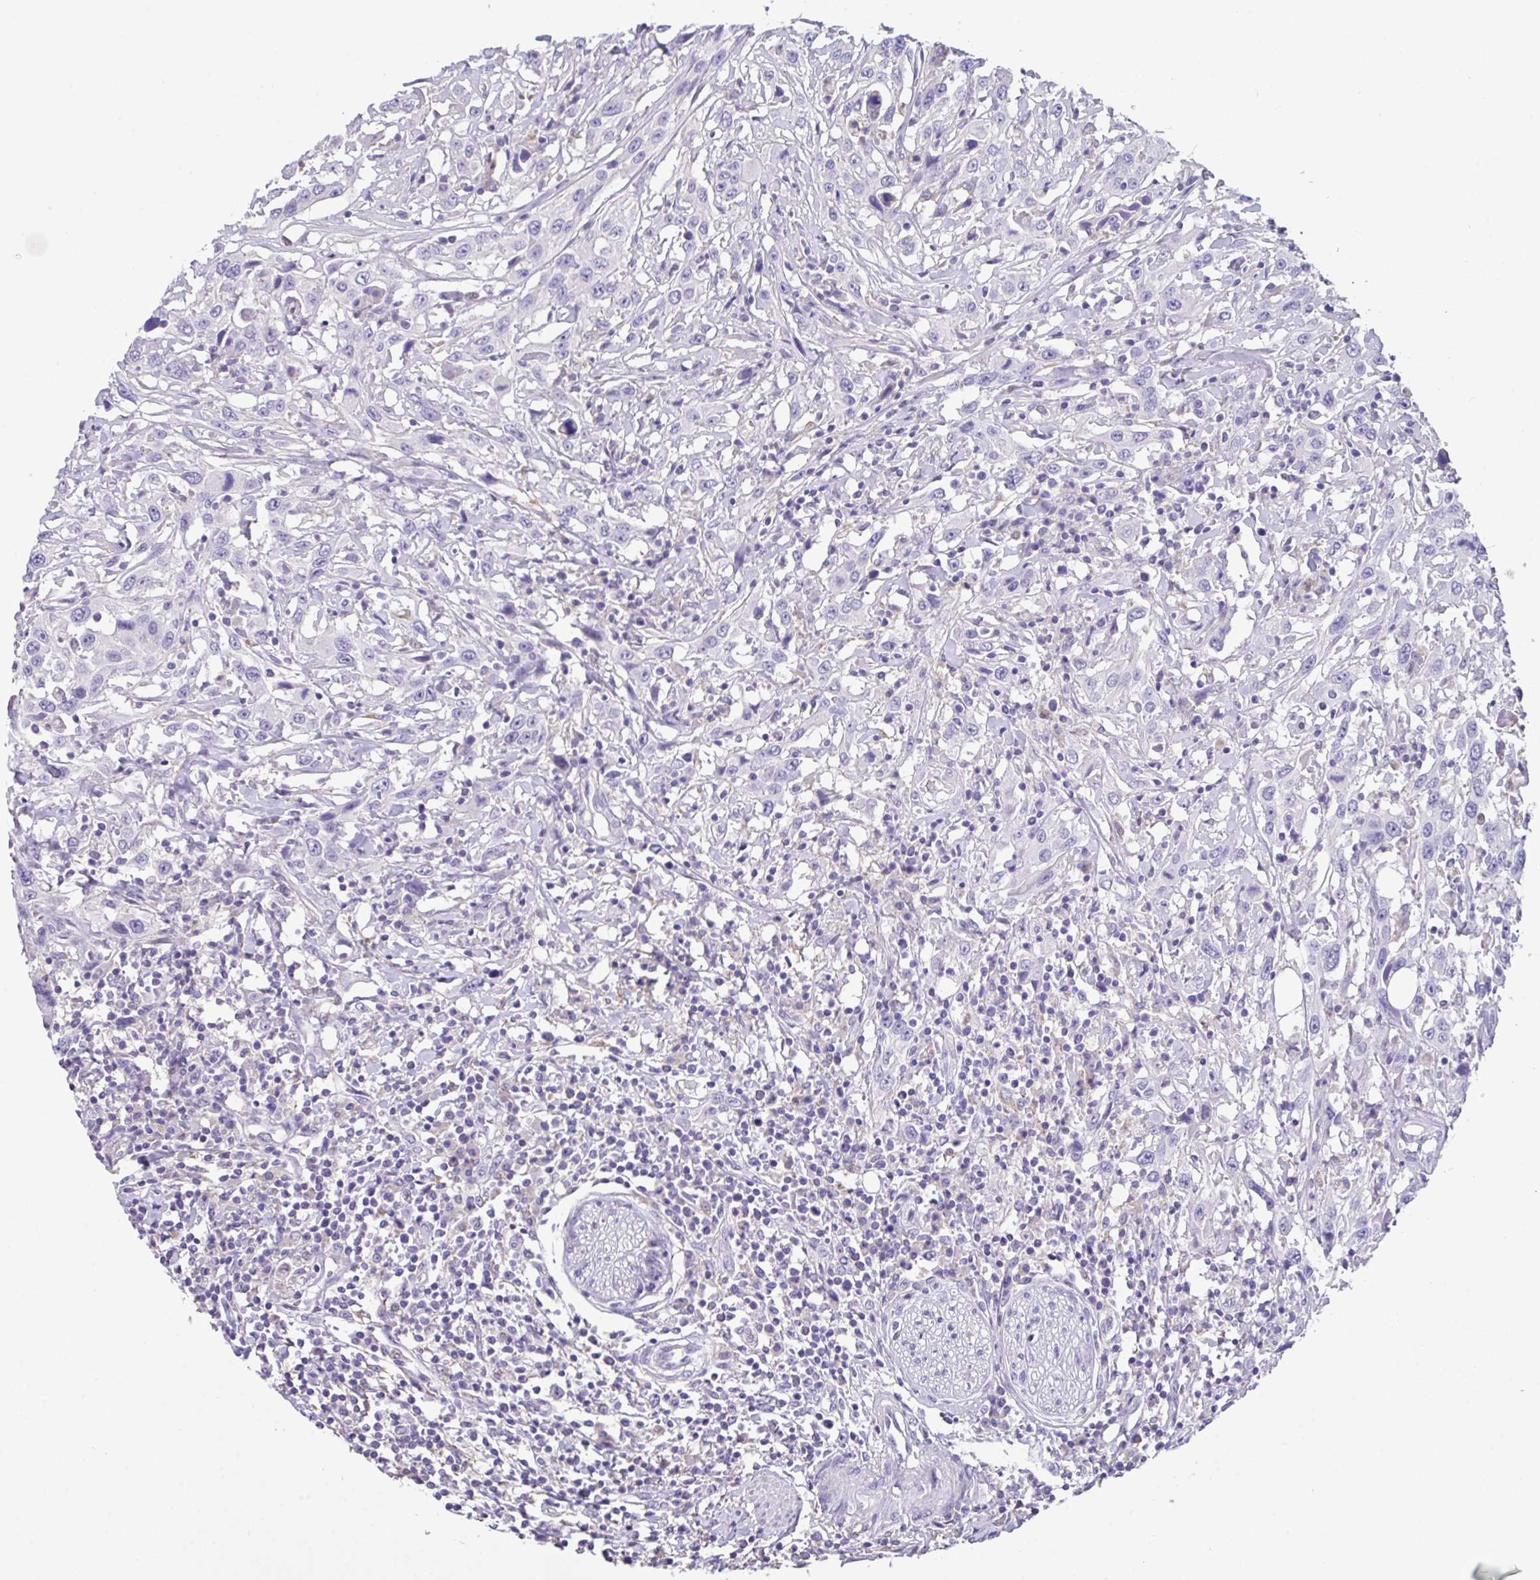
{"staining": {"intensity": "negative", "quantity": "none", "location": "none"}, "tissue": "urothelial cancer", "cell_type": "Tumor cells", "image_type": "cancer", "snomed": [{"axis": "morphology", "description": "Urothelial carcinoma, High grade"}, {"axis": "topography", "description": "Urinary bladder"}], "caption": "The image reveals no staining of tumor cells in urothelial cancer. The staining is performed using DAB (3,3'-diaminobenzidine) brown chromogen with nuclei counter-stained in using hematoxylin.", "gene": "CA10", "patient": {"sex": "male", "age": 61}}